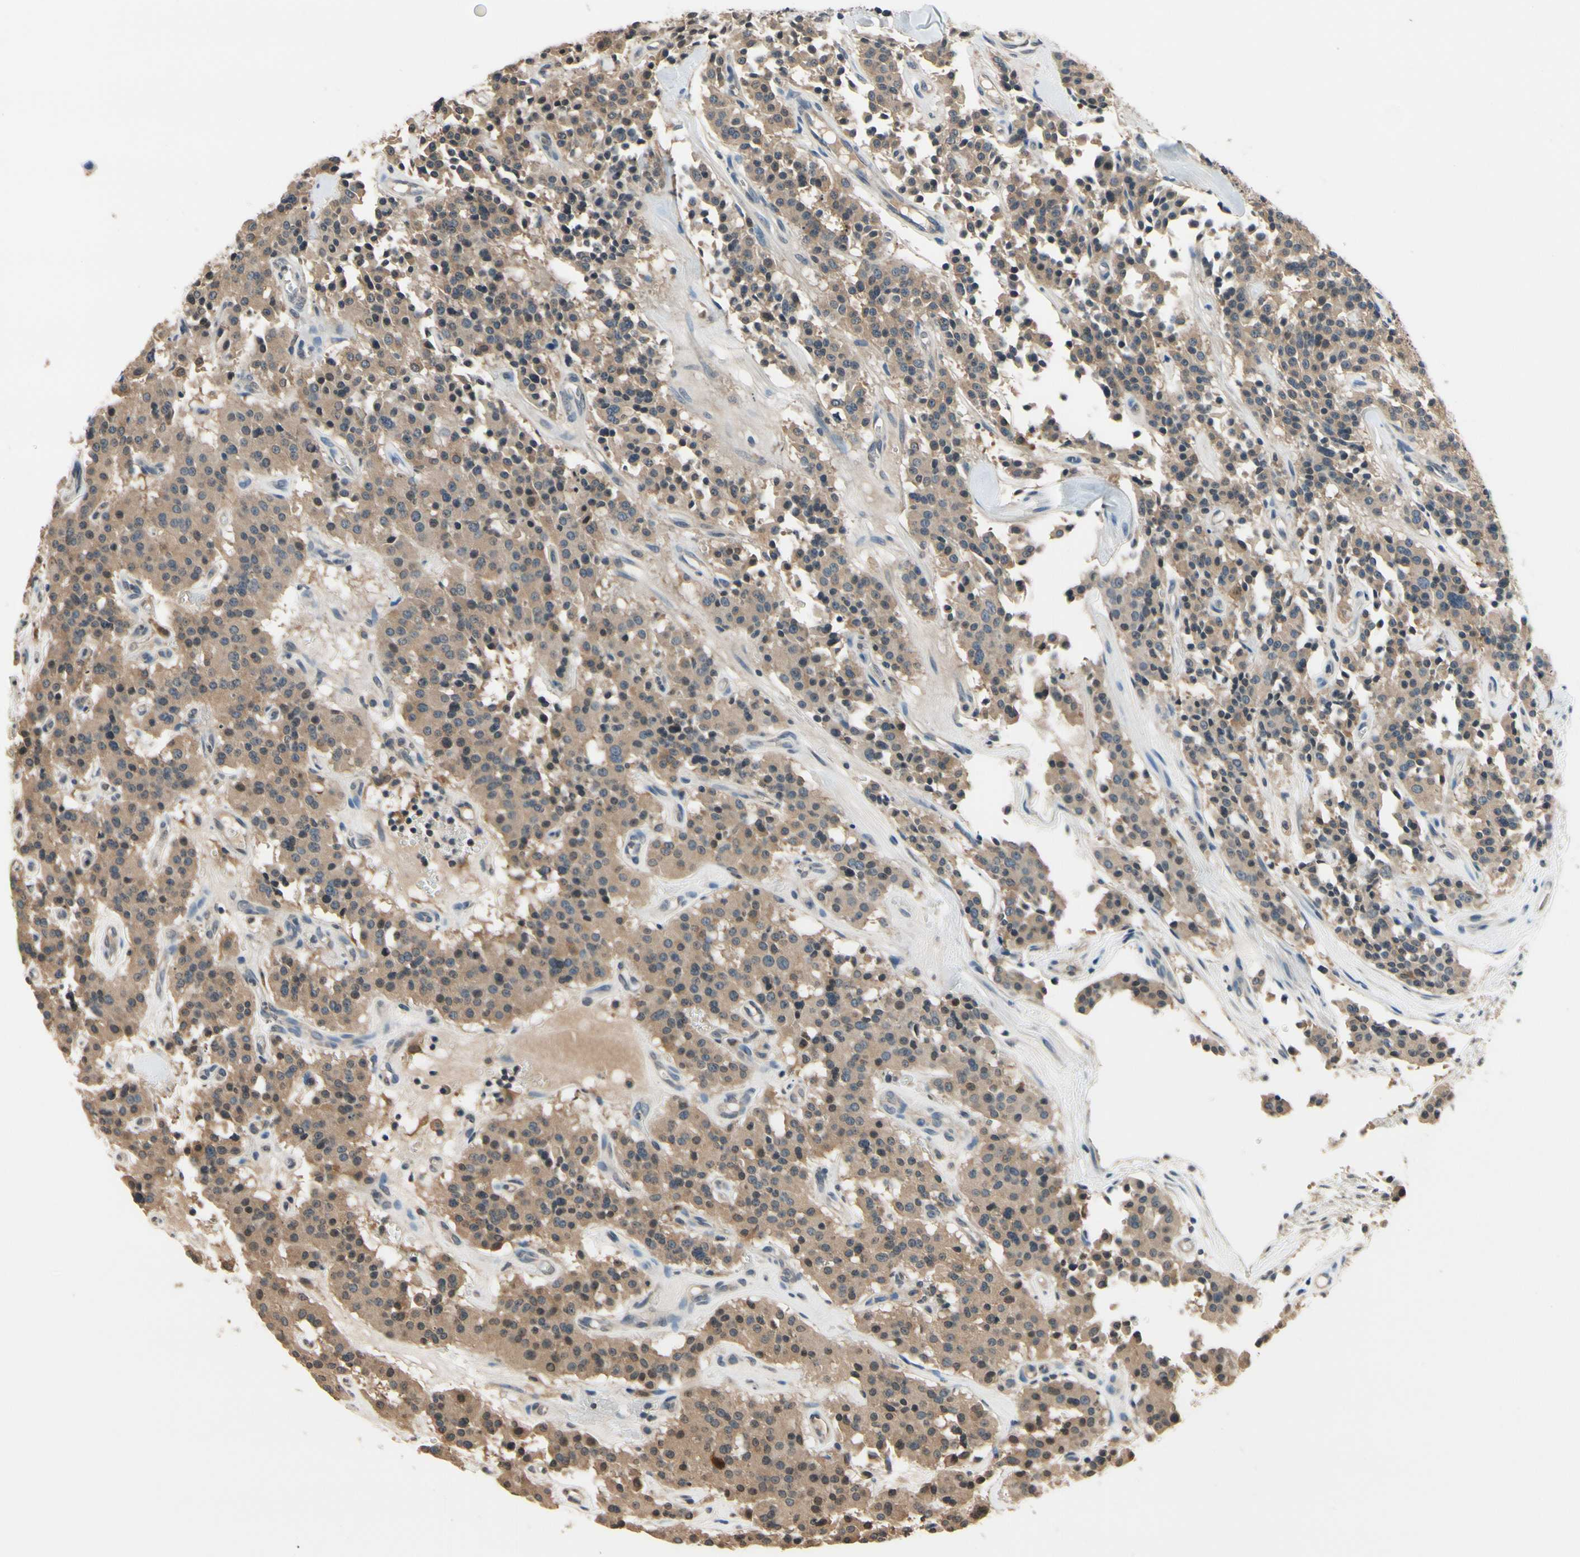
{"staining": {"intensity": "moderate", "quantity": ">75%", "location": "cytoplasmic/membranous"}, "tissue": "carcinoid", "cell_type": "Tumor cells", "image_type": "cancer", "snomed": [{"axis": "morphology", "description": "Carcinoid, malignant, NOS"}, {"axis": "topography", "description": "Lung"}], "caption": "Human carcinoid (malignant) stained with a protein marker demonstrates moderate staining in tumor cells.", "gene": "GCLC", "patient": {"sex": "male", "age": 30}}